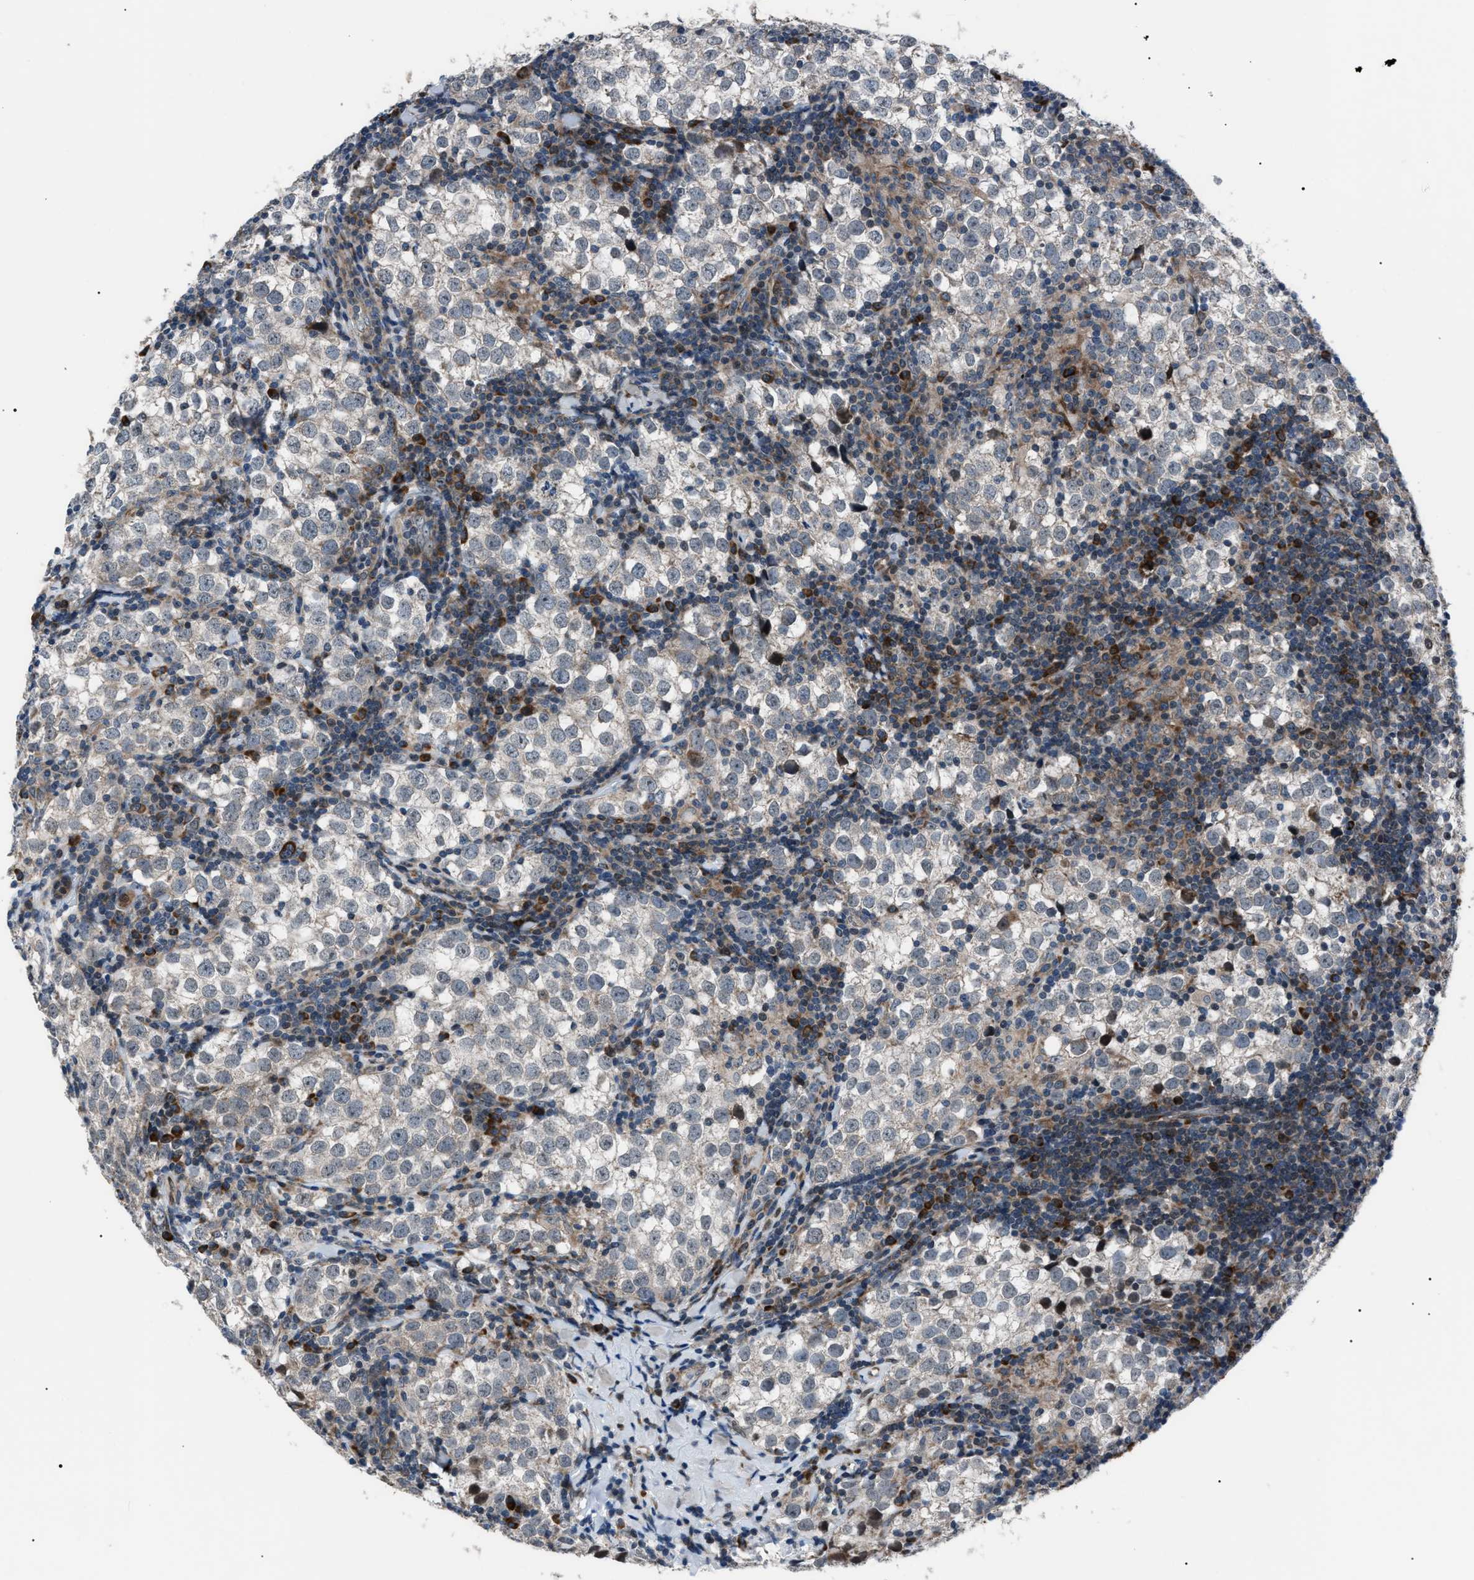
{"staining": {"intensity": "negative", "quantity": "none", "location": "none"}, "tissue": "testis cancer", "cell_type": "Tumor cells", "image_type": "cancer", "snomed": [{"axis": "morphology", "description": "Seminoma, NOS"}, {"axis": "morphology", "description": "Carcinoma, Embryonal, NOS"}, {"axis": "topography", "description": "Testis"}], "caption": "The micrograph shows no staining of tumor cells in testis cancer.", "gene": "AGO2", "patient": {"sex": "male", "age": 36}}